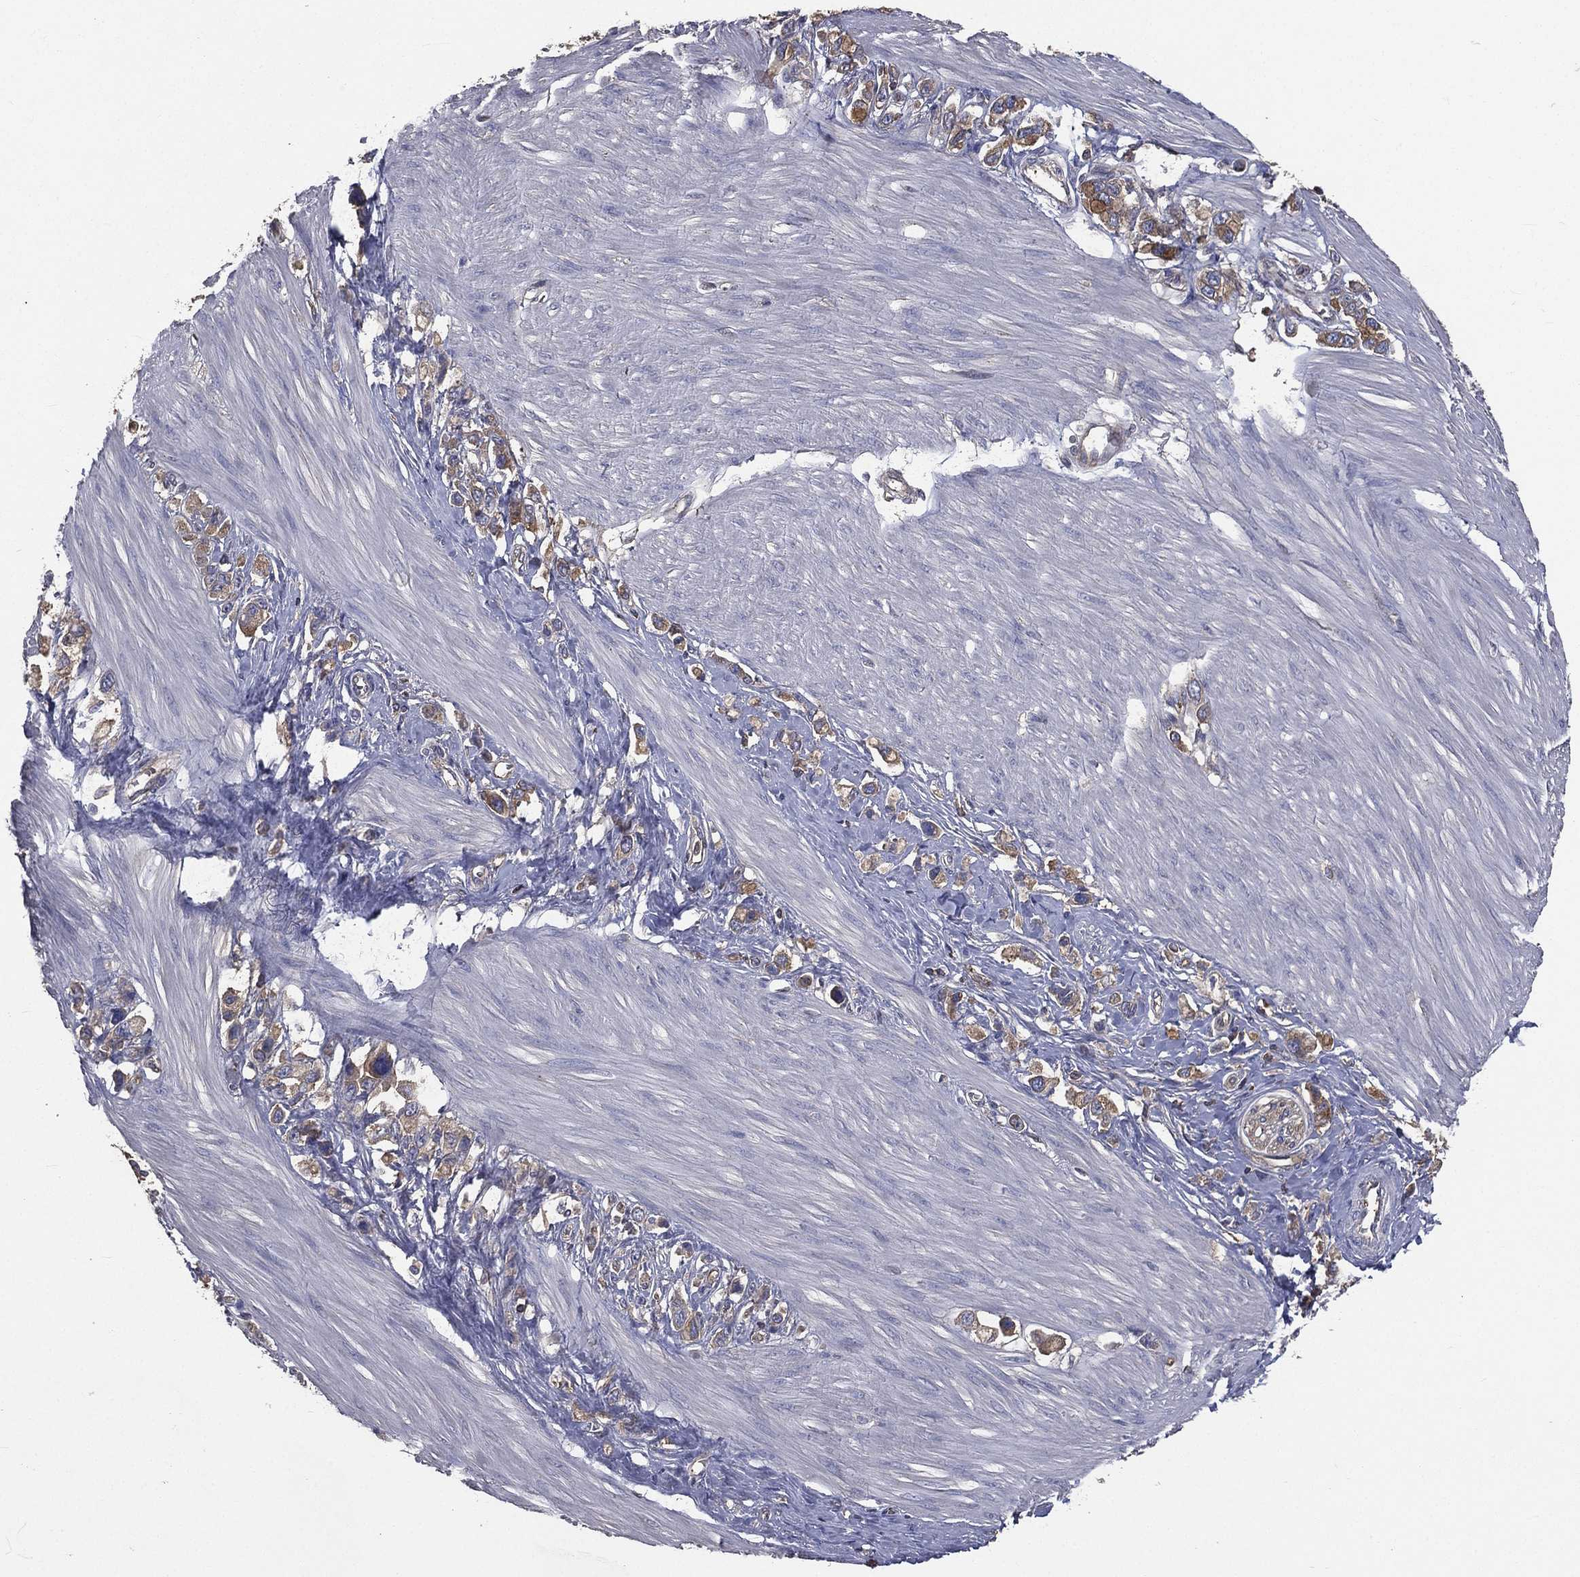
{"staining": {"intensity": "weak", "quantity": "25%-75%", "location": "cytoplasmic/membranous"}, "tissue": "stomach cancer", "cell_type": "Tumor cells", "image_type": "cancer", "snomed": [{"axis": "morphology", "description": "Normal tissue, NOS"}, {"axis": "morphology", "description": "Adenocarcinoma, NOS"}, {"axis": "morphology", "description": "Adenocarcinoma, High grade"}, {"axis": "topography", "description": "Stomach, upper"}, {"axis": "topography", "description": "Stomach"}], "caption": "IHC (DAB) staining of stomach cancer (adenocarcinoma) exhibits weak cytoplasmic/membranous protein positivity in approximately 25%-75% of tumor cells.", "gene": "SARS1", "patient": {"sex": "female", "age": 65}}